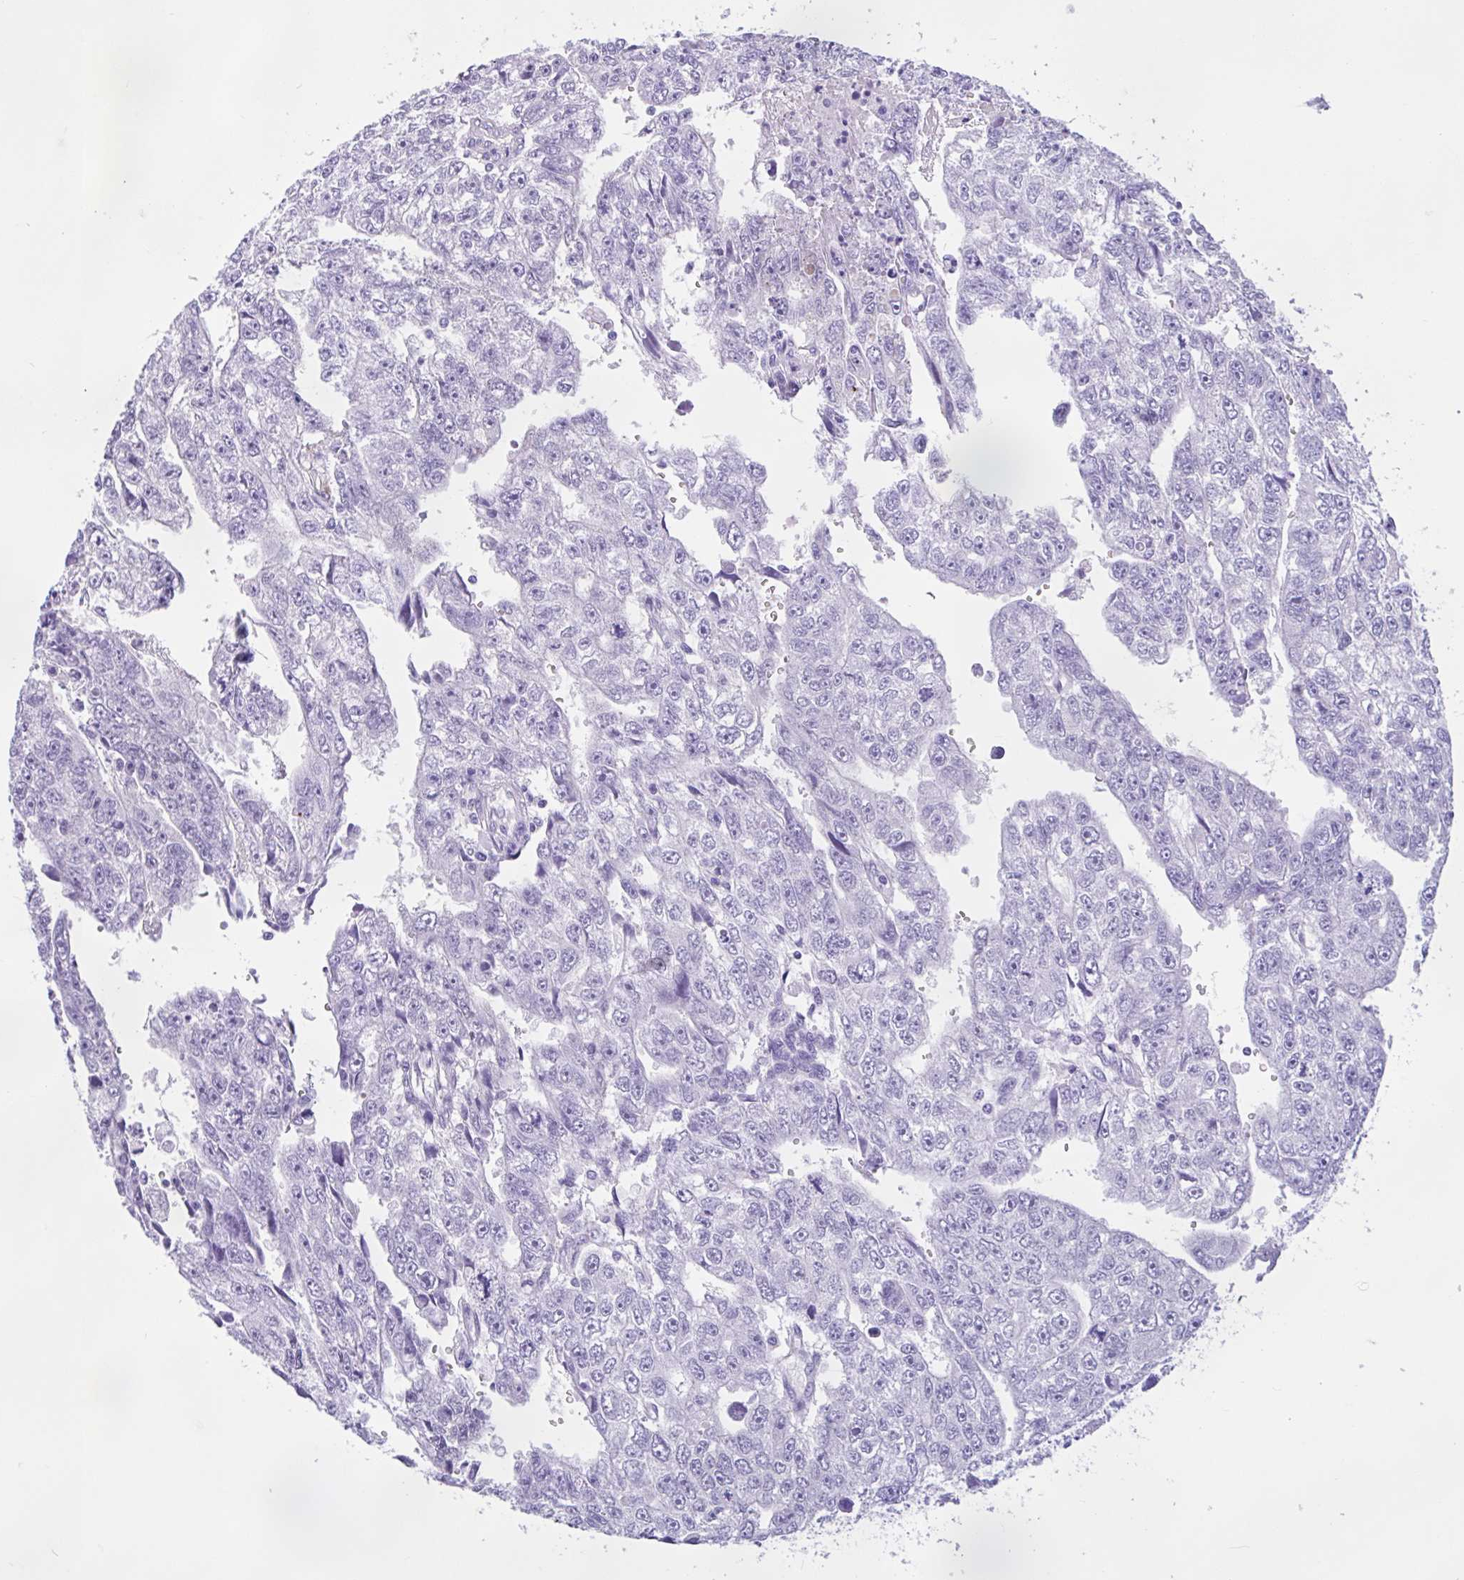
{"staining": {"intensity": "negative", "quantity": "none", "location": "none"}, "tissue": "testis cancer", "cell_type": "Tumor cells", "image_type": "cancer", "snomed": [{"axis": "morphology", "description": "Carcinoma, Embryonal, NOS"}, {"axis": "topography", "description": "Testis"}], "caption": "DAB immunohistochemical staining of human testis embryonal carcinoma shows no significant staining in tumor cells.", "gene": "ZNF319", "patient": {"sex": "male", "age": 20}}